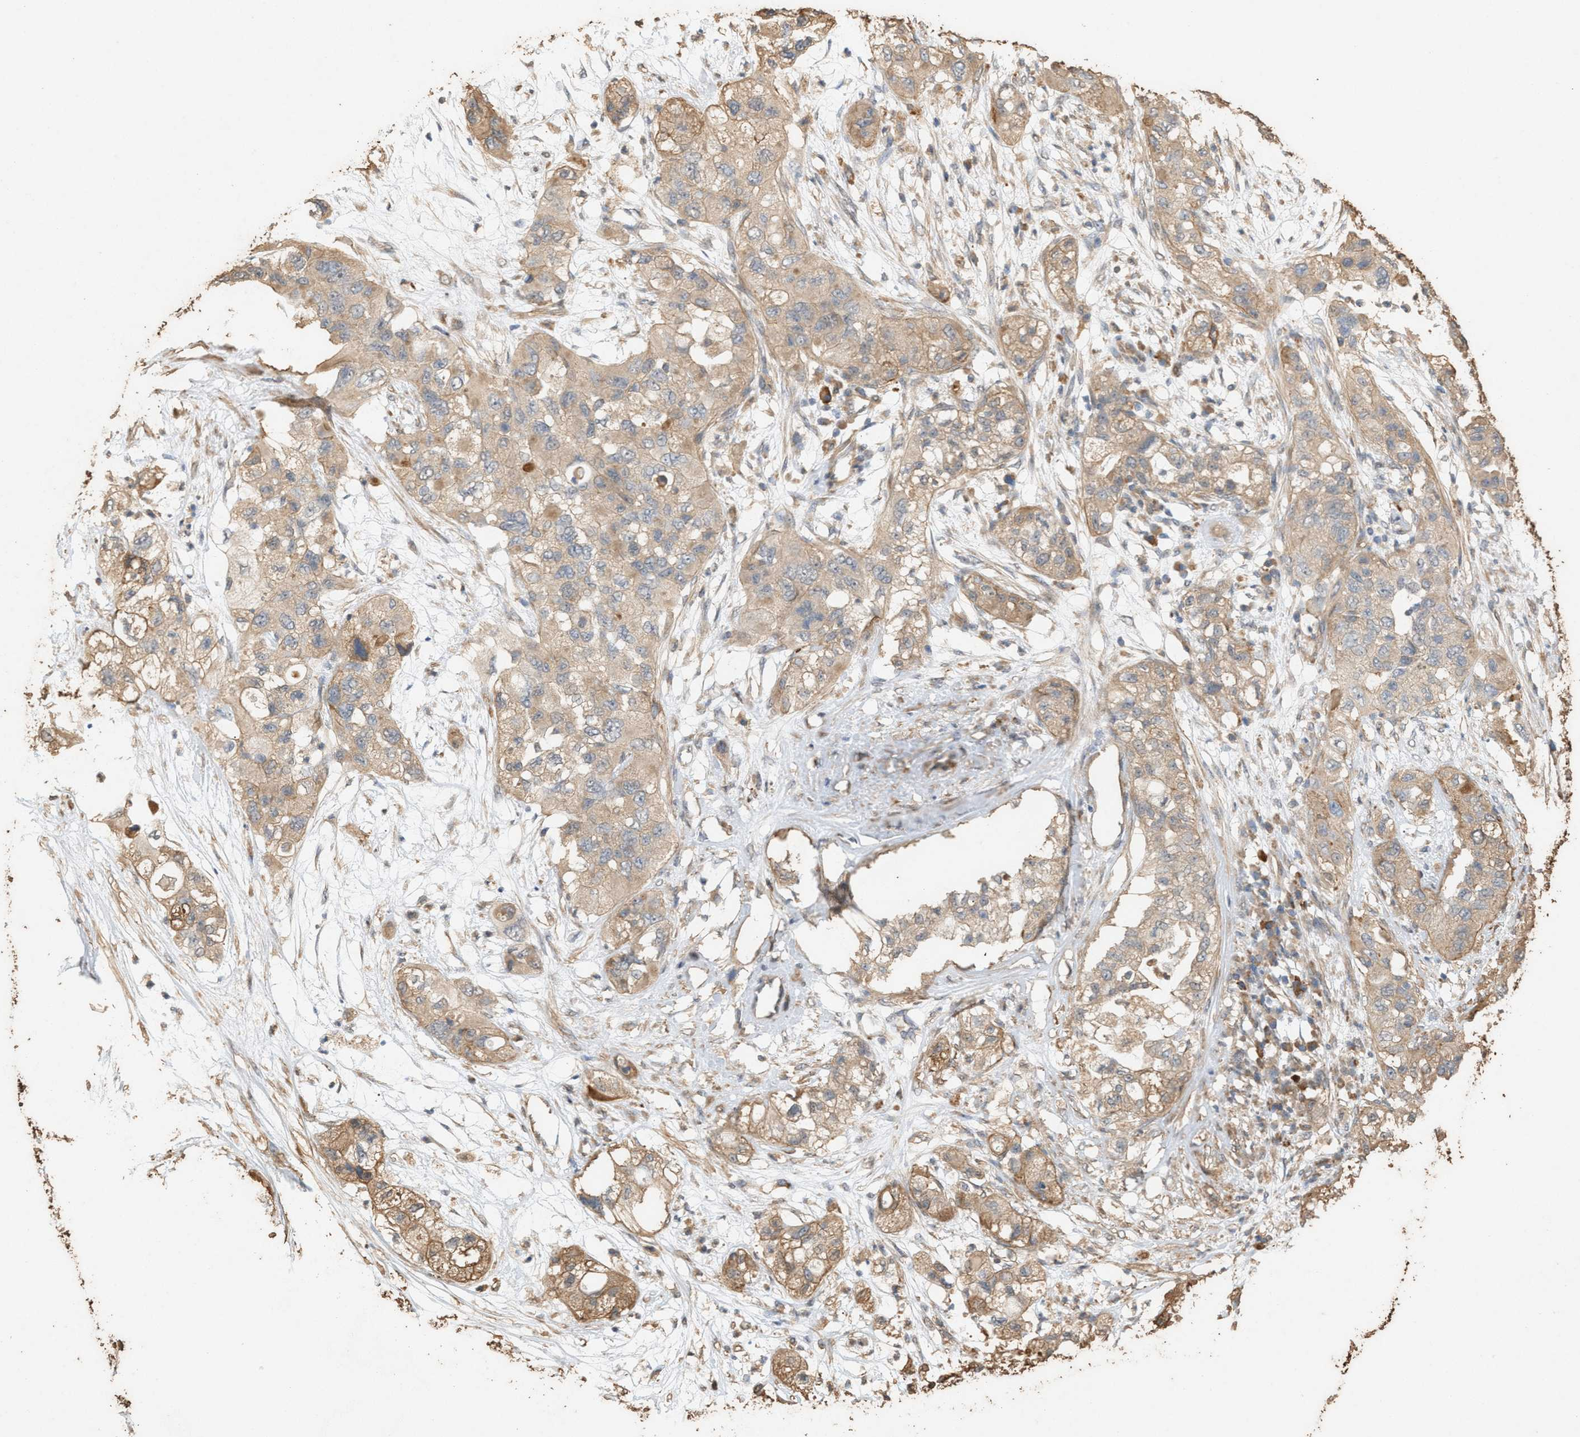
{"staining": {"intensity": "weak", "quantity": ">75%", "location": "cytoplasmic/membranous"}, "tissue": "pancreatic cancer", "cell_type": "Tumor cells", "image_type": "cancer", "snomed": [{"axis": "morphology", "description": "Adenocarcinoma, NOS"}, {"axis": "topography", "description": "Pancreas"}], "caption": "A low amount of weak cytoplasmic/membranous expression is identified in about >75% of tumor cells in pancreatic cancer tissue.", "gene": "DCAF7", "patient": {"sex": "female", "age": 78}}